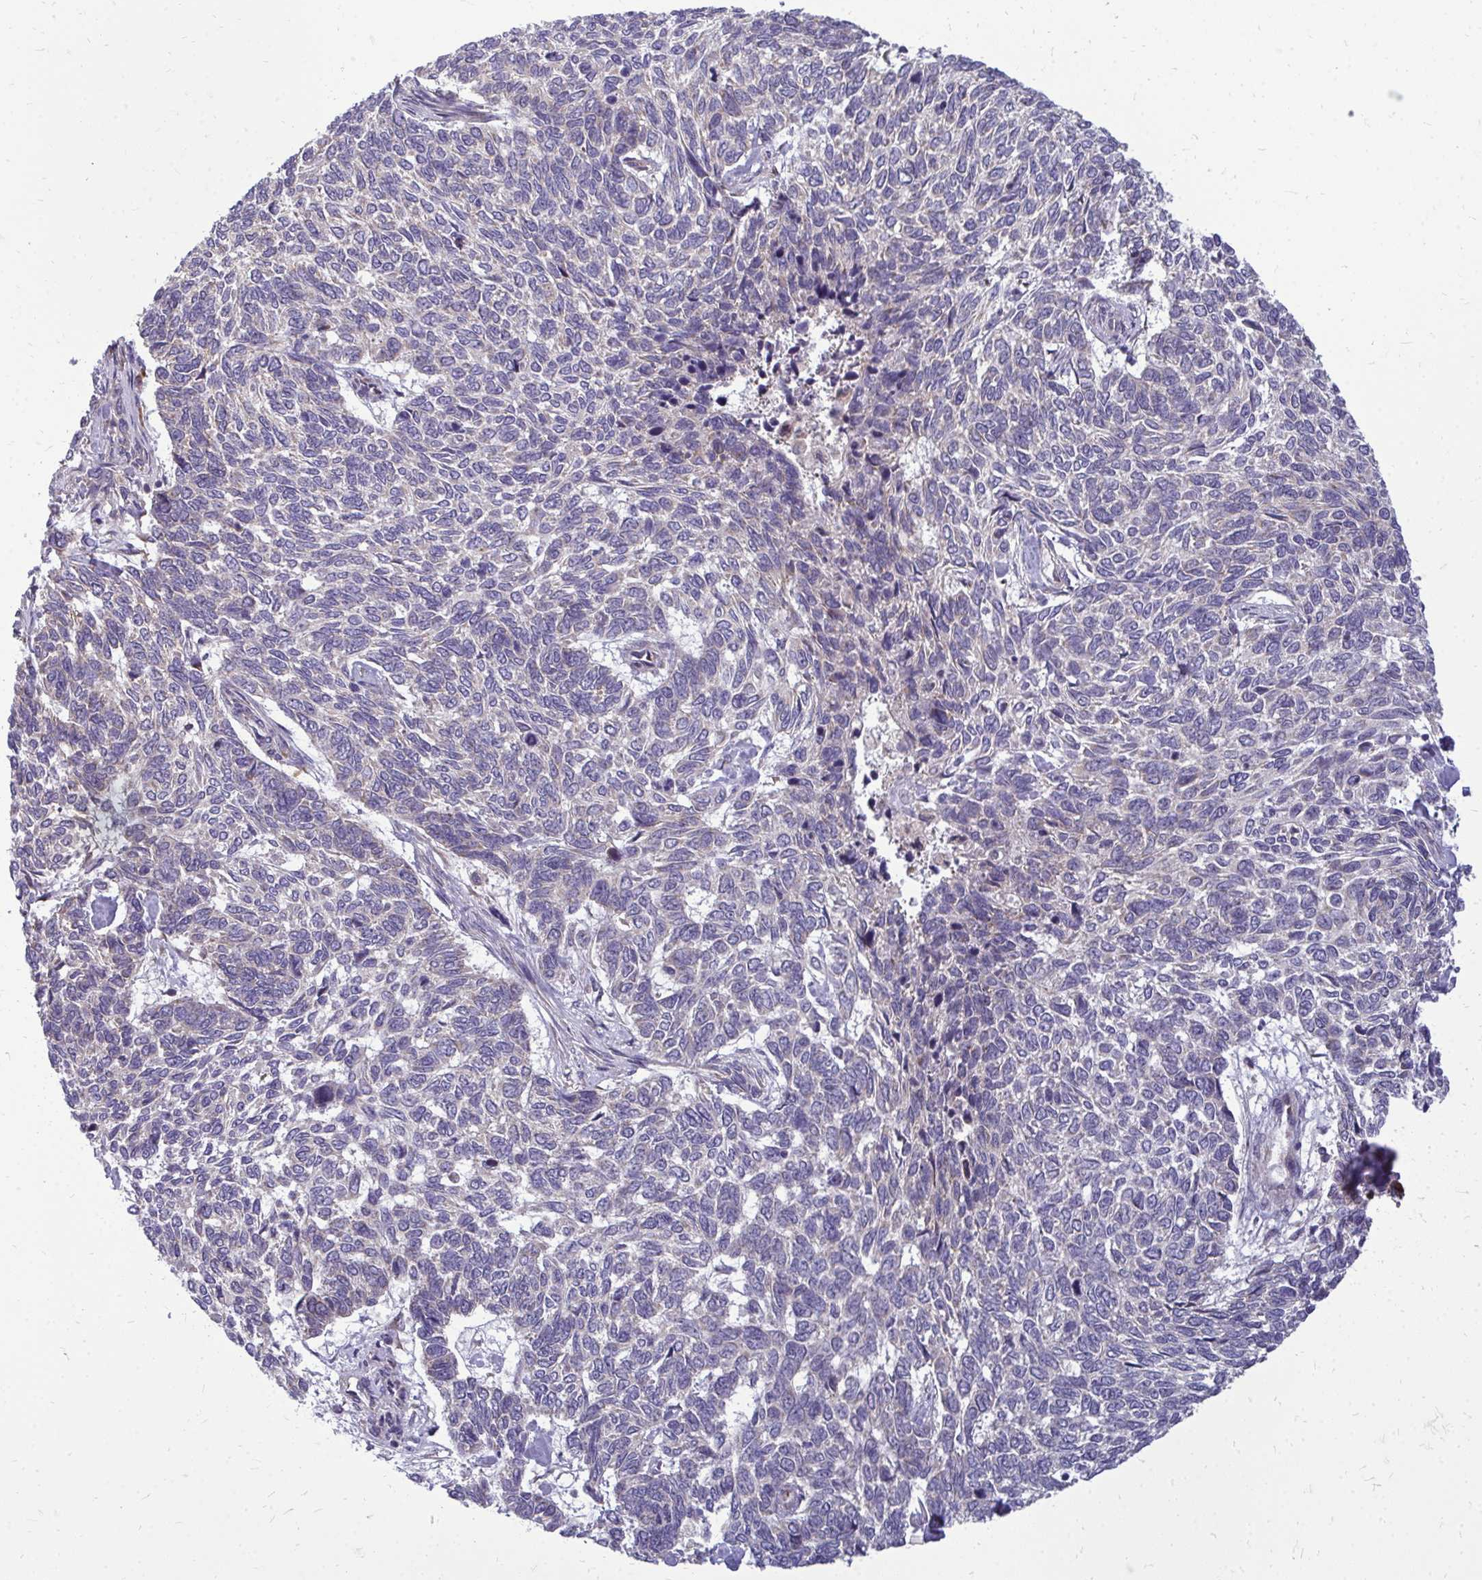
{"staining": {"intensity": "negative", "quantity": "none", "location": "none"}, "tissue": "skin cancer", "cell_type": "Tumor cells", "image_type": "cancer", "snomed": [{"axis": "morphology", "description": "Basal cell carcinoma"}, {"axis": "topography", "description": "Skin"}], "caption": "Immunohistochemistry photomicrograph of skin basal cell carcinoma stained for a protein (brown), which displays no expression in tumor cells.", "gene": "RPLP2", "patient": {"sex": "female", "age": 65}}